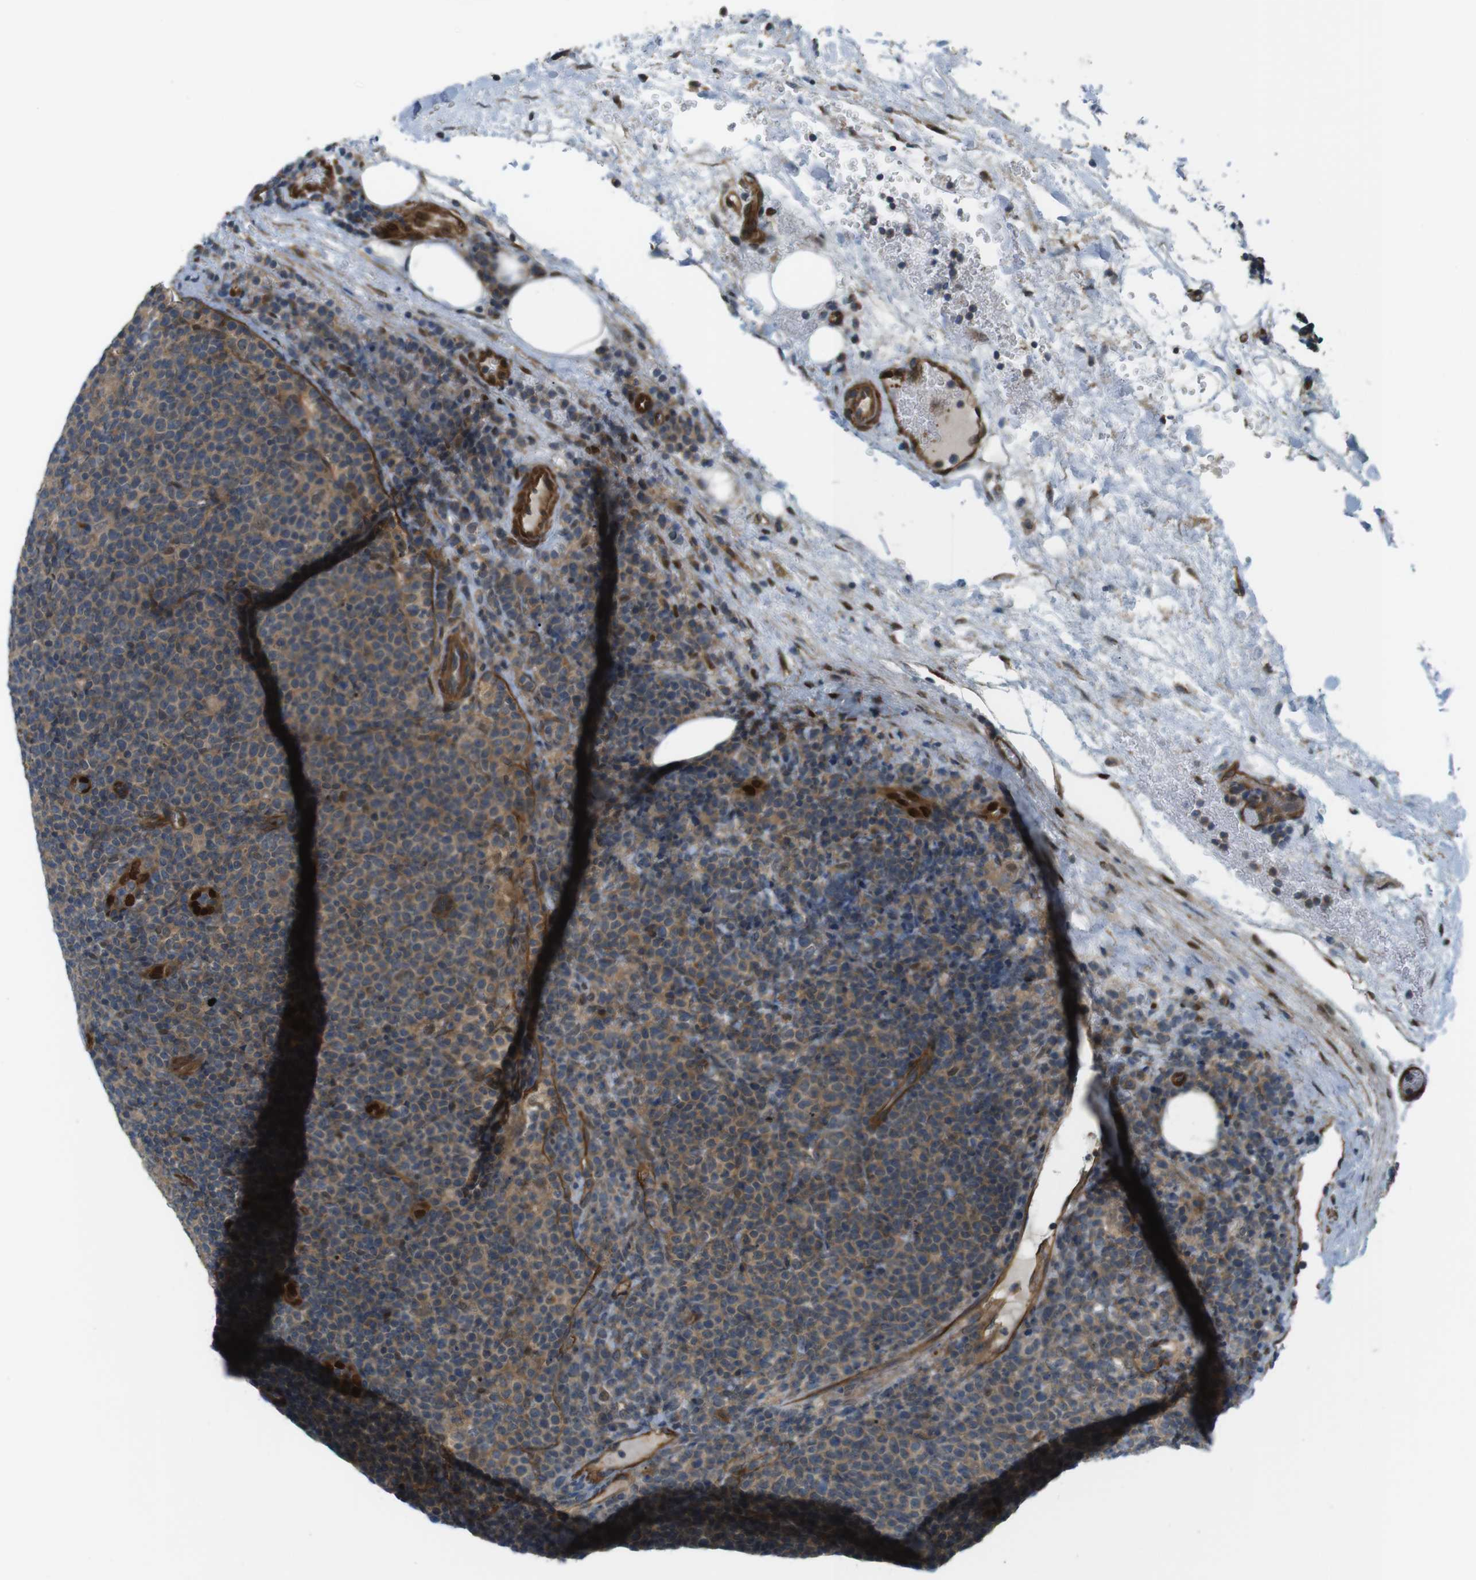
{"staining": {"intensity": "moderate", "quantity": ">75%", "location": "cytoplasmic/membranous"}, "tissue": "lymphoma", "cell_type": "Tumor cells", "image_type": "cancer", "snomed": [{"axis": "morphology", "description": "Malignant lymphoma, non-Hodgkin's type, High grade"}, {"axis": "topography", "description": "Lymph node"}], "caption": "Moderate cytoplasmic/membranous staining is present in about >75% of tumor cells in malignant lymphoma, non-Hodgkin's type (high-grade).", "gene": "TSC1", "patient": {"sex": "male", "age": 61}}